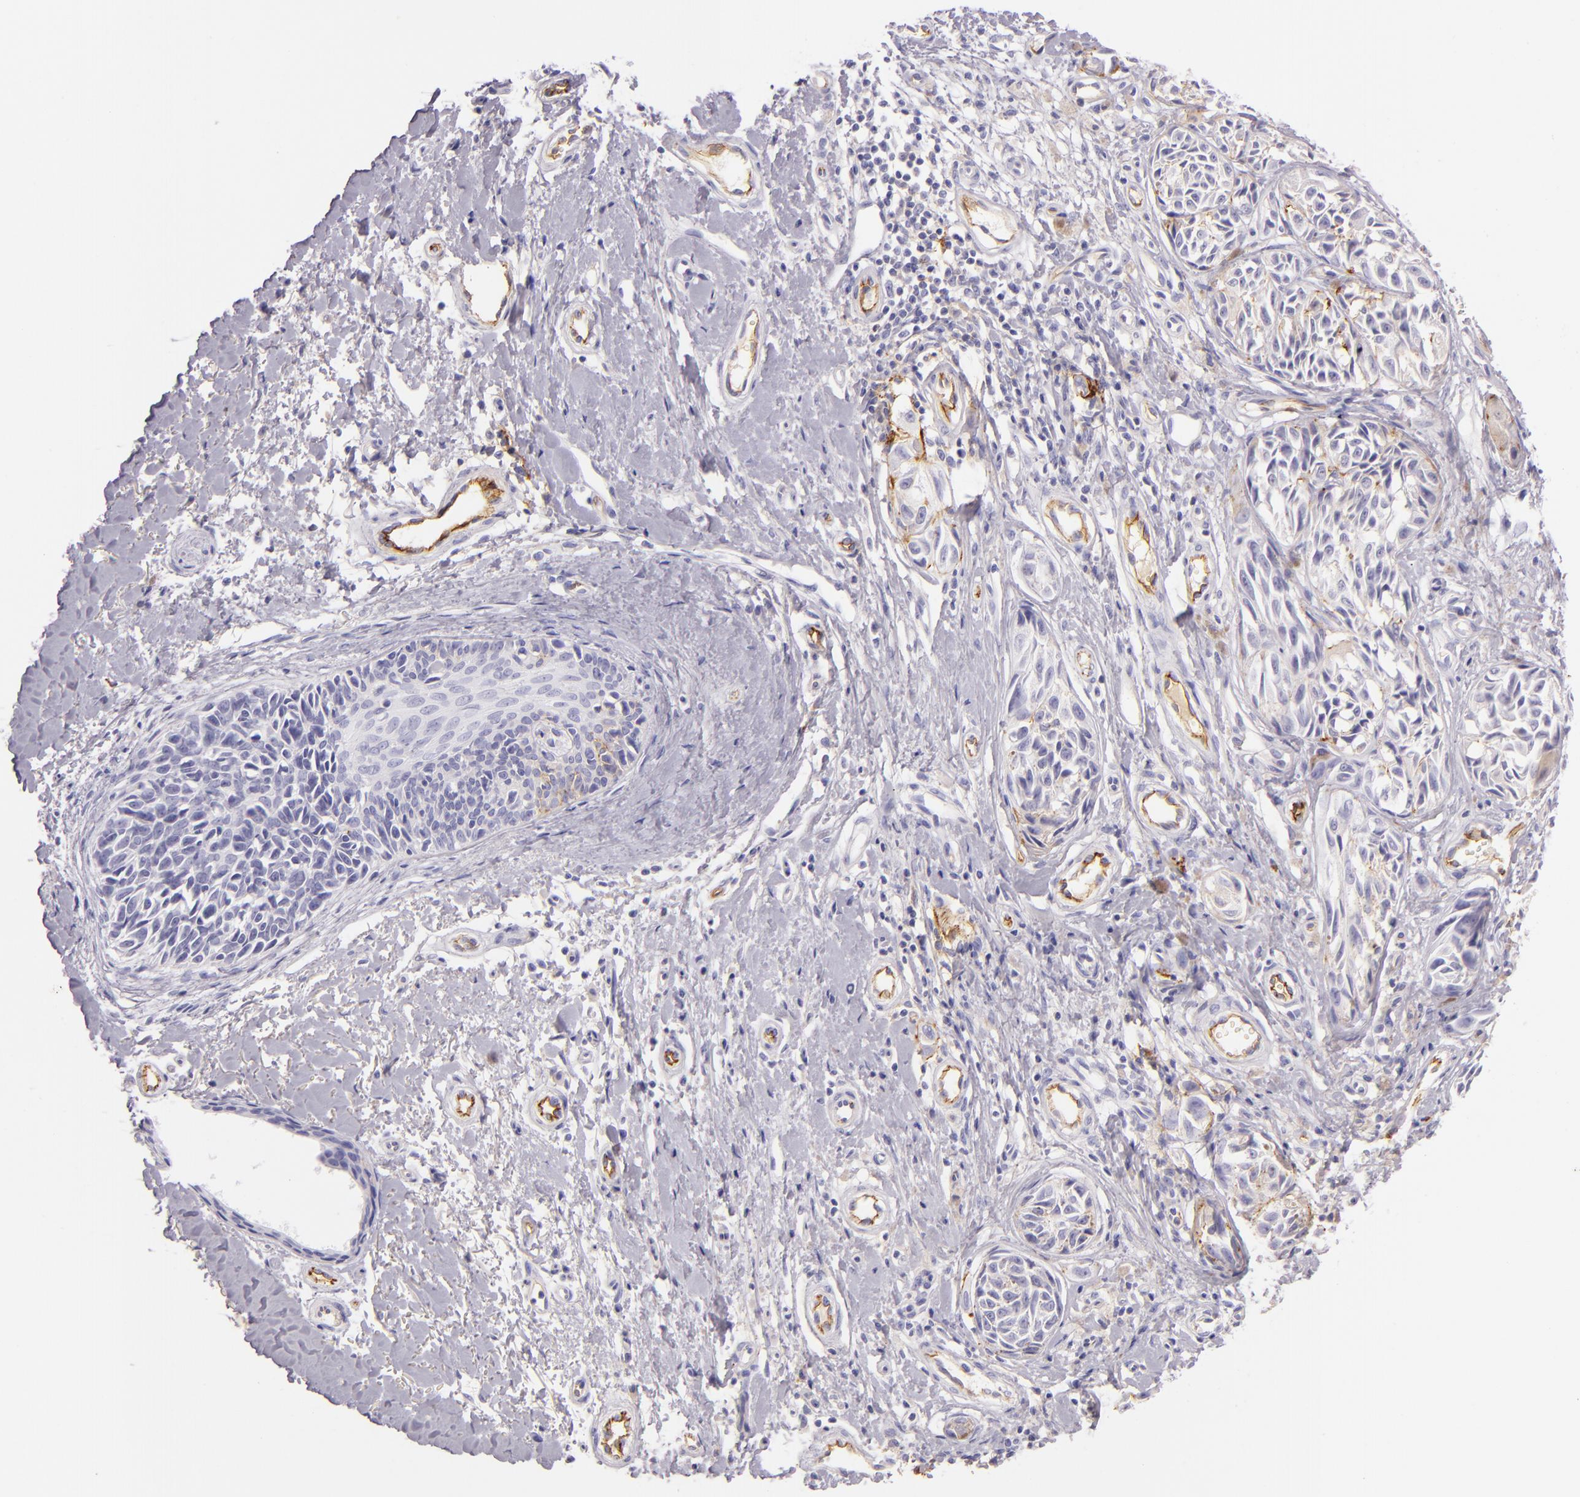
{"staining": {"intensity": "weak", "quantity": "<25%", "location": "cytoplasmic/membranous"}, "tissue": "melanoma", "cell_type": "Tumor cells", "image_type": "cancer", "snomed": [{"axis": "morphology", "description": "Malignant melanoma, NOS"}, {"axis": "topography", "description": "Skin"}], "caption": "Immunohistochemical staining of human malignant melanoma exhibits no significant positivity in tumor cells.", "gene": "ICAM1", "patient": {"sex": "male", "age": 67}}